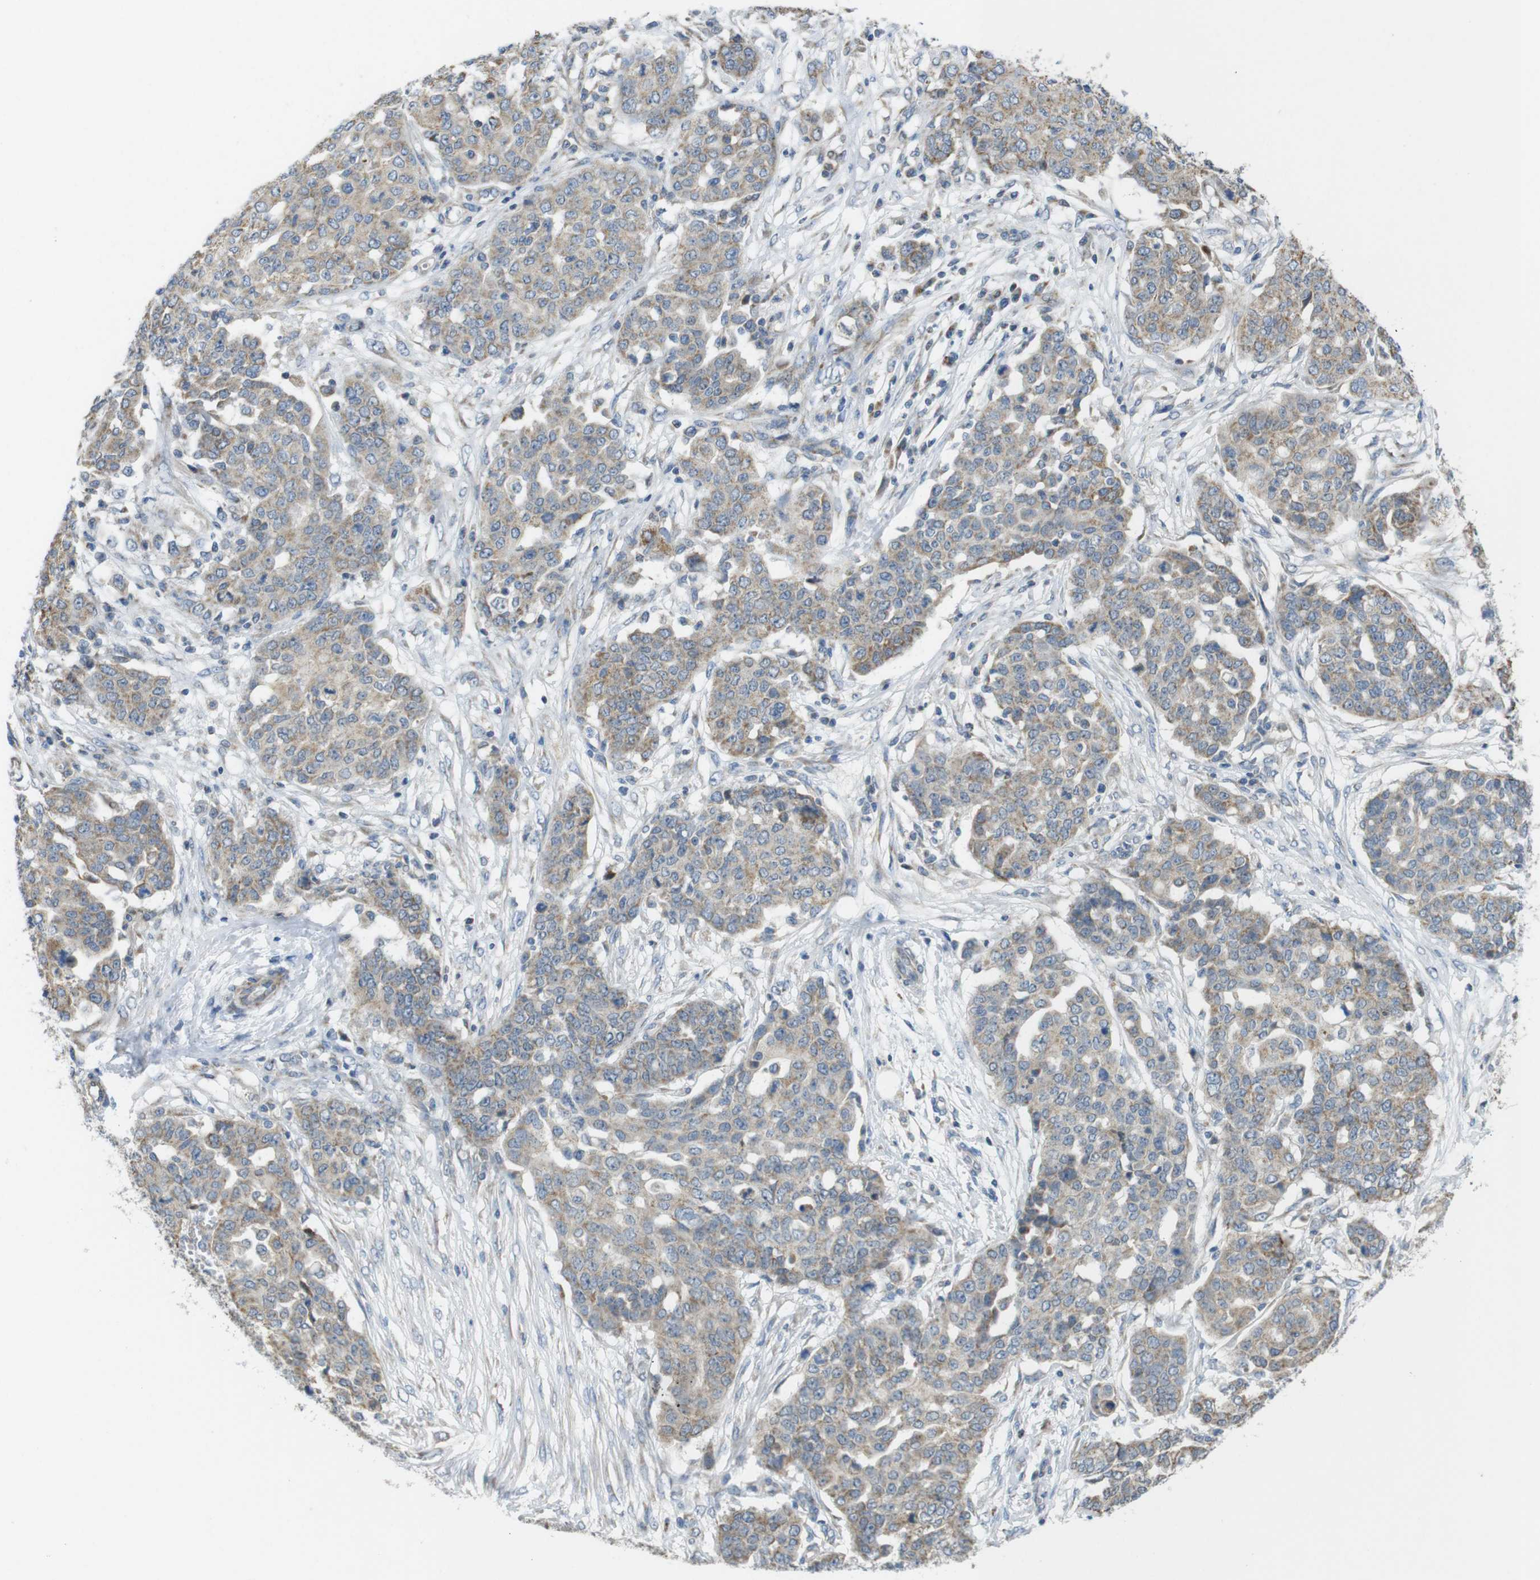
{"staining": {"intensity": "weak", "quantity": ">75%", "location": "cytoplasmic/membranous"}, "tissue": "ovarian cancer", "cell_type": "Tumor cells", "image_type": "cancer", "snomed": [{"axis": "morphology", "description": "Cystadenocarcinoma, serous, NOS"}, {"axis": "topography", "description": "Soft tissue"}, {"axis": "topography", "description": "Ovary"}], "caption": "High-power microscopy captured an immunohistochemistry (IHC) image of ovarian cancer, revealing weak cytoplasmic/membranous expression in approximately >75% of tumor cells.", "gene": "MARCHF1", "patient": {"sex": "female", "age": 57}}